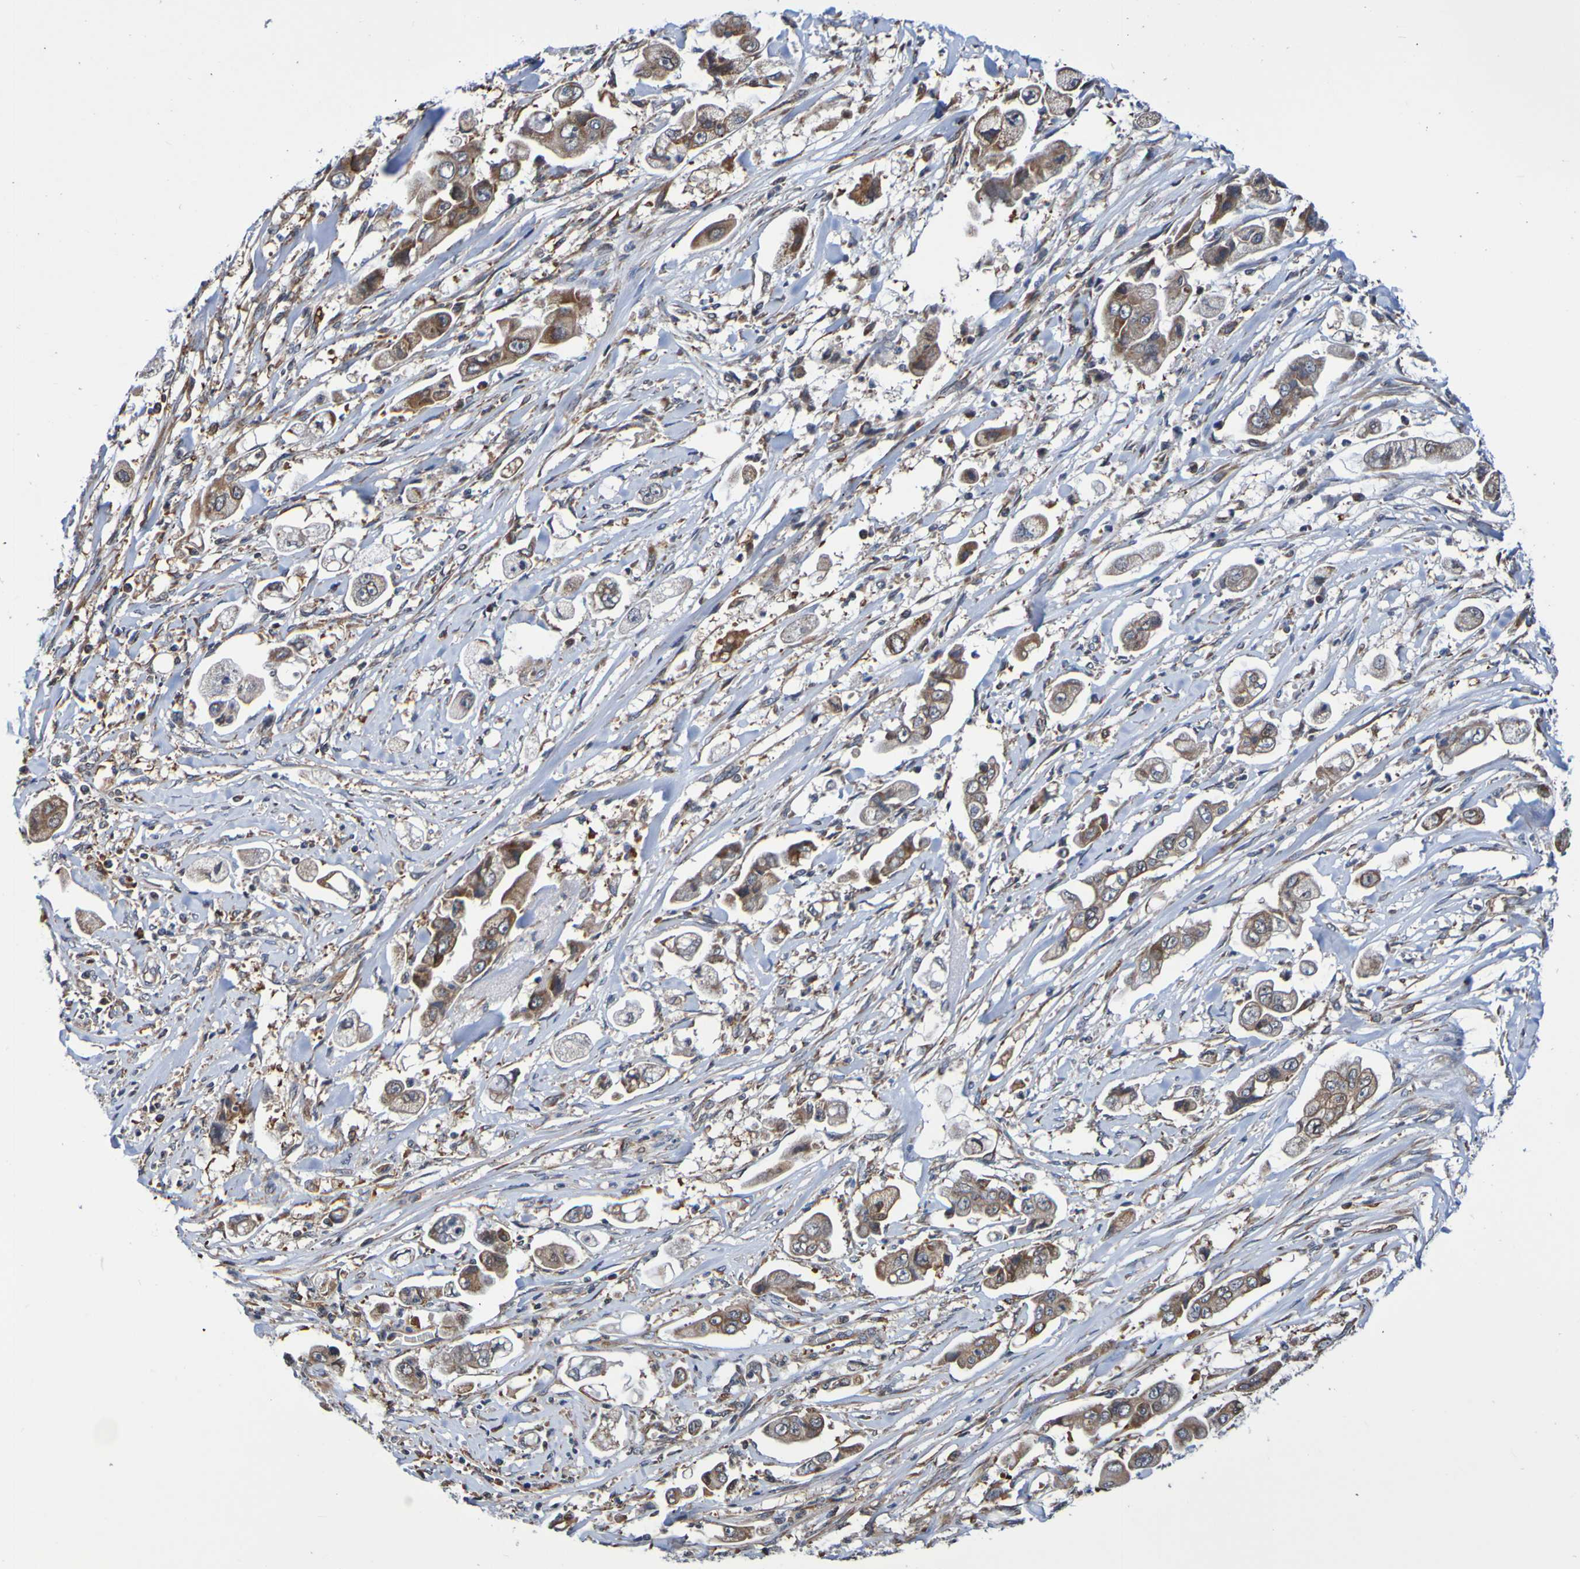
{"staining": {"intensity": "moderate", "quantity": ">75%", "location": "cytoplasmic/membranous"}, "tissue": "stomach cancer", "cell_type": "Tumor cells", "image_type": "cancer", "snomed": [{"axis": "morphology", "description": "Adenocarcinoma, NOS"}, {"axis": "topography", "description": "Stomach"}], "caption": "Immunohistochemical staining of stomach cancer demonstrates medium levels of moderate cytoplasmic/membranous protein positivity in about >75% of tumor cells. (brown staining indicates protein expression, while blue staining denotes nuclei).", "gene": "AXIN1", "patient": {"sex": "male", "age": 62}}